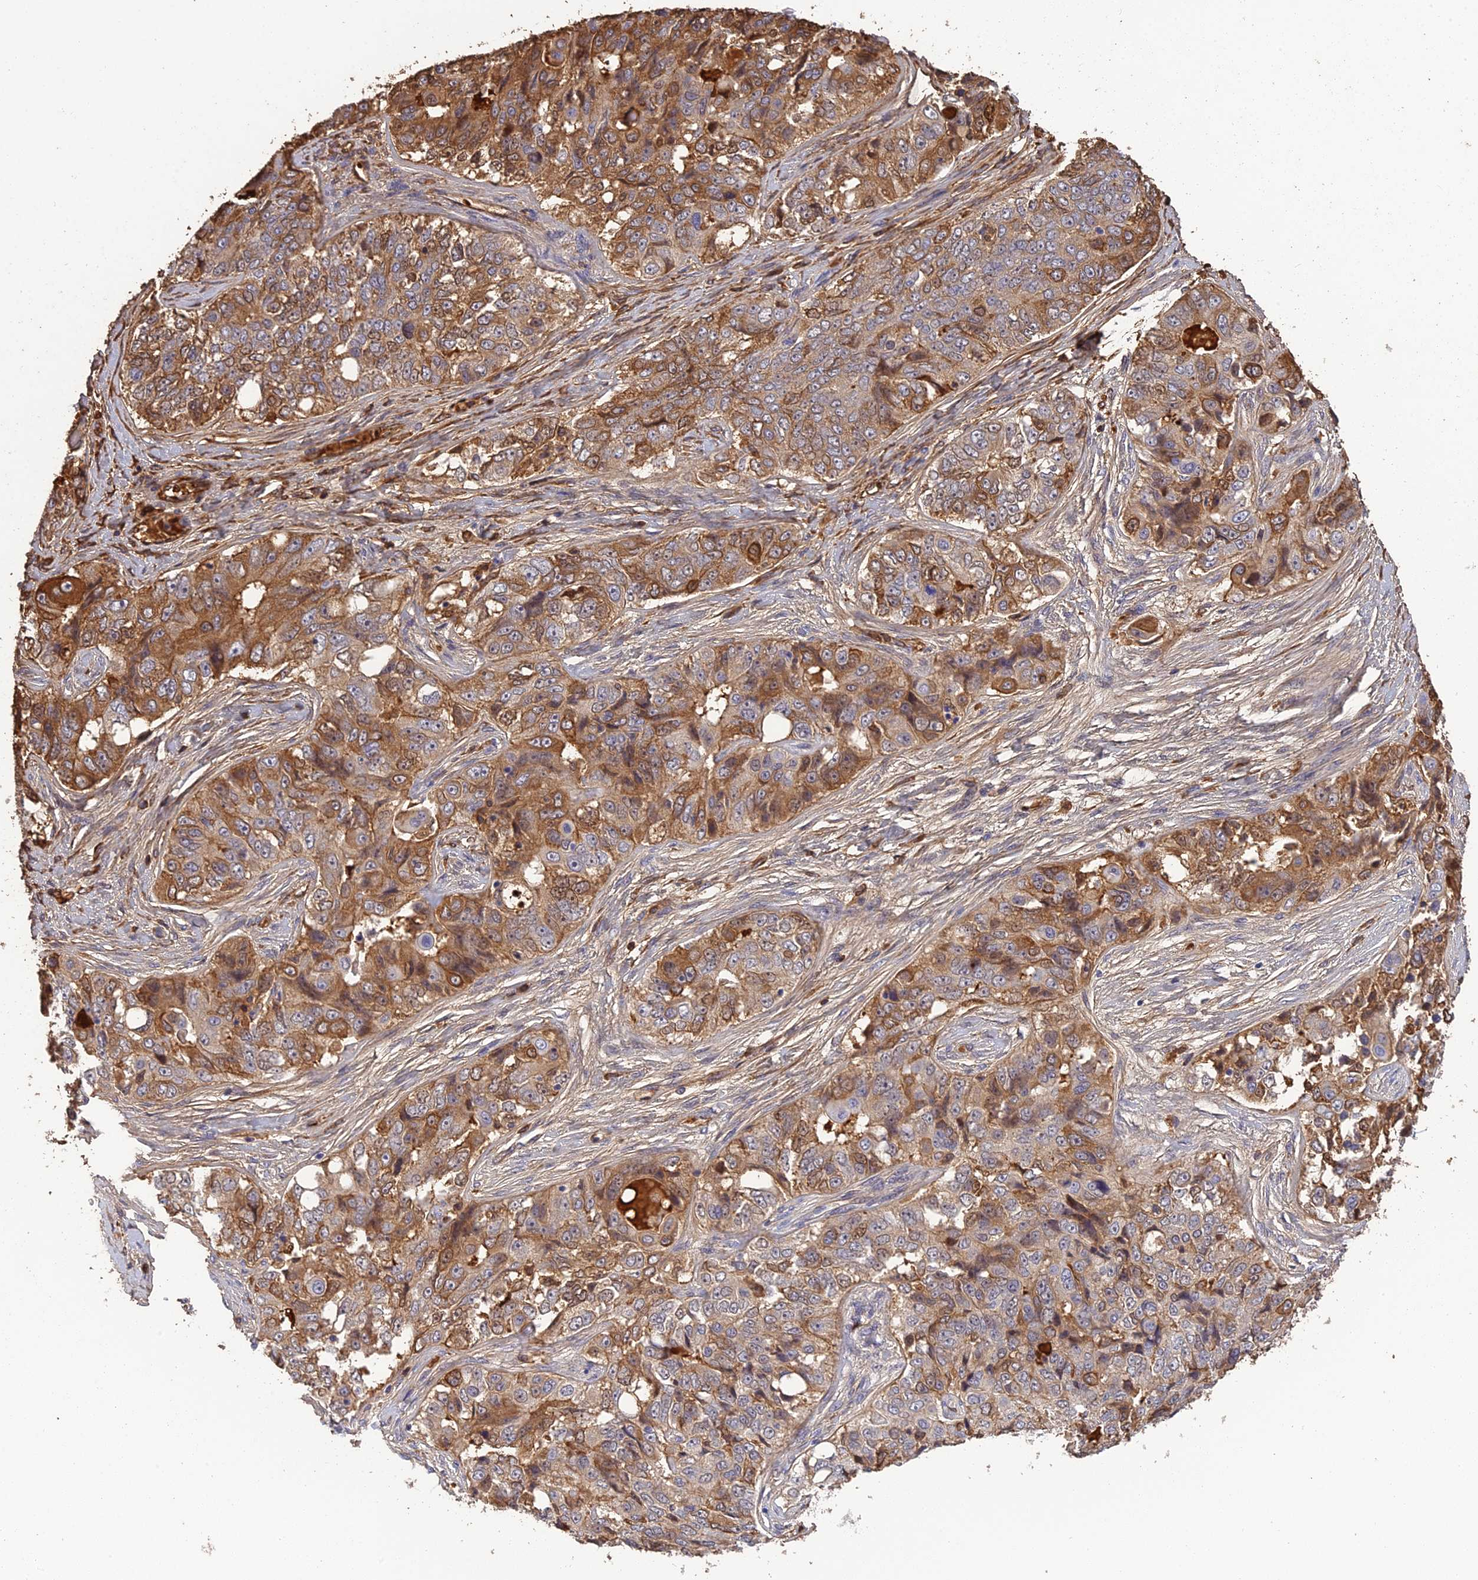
{"staining": {"intensity": "moderate", "quantity": "25%-75%", "location": "cytoplasmic/membranous"}, "tissue": "ovarian cancer", "cell_type": "Tumor cells", "image_type": "cancer", "snomed": [{"axis": "morphology", "description": "Carcinoma, endometroid"}, {"axis": "topography", "description": "Ovary"}], "caption": "Ovarian cancer was stained to show a protein in brown. There is medium levels of moderate cytoplasmic/membranous positivity in about 25%-75% of tumor cells. (Brightfield microscopy of DAB IHC at high magnification).", "gene": "PZP", "patient": {"sex": "female", "age": 51}}